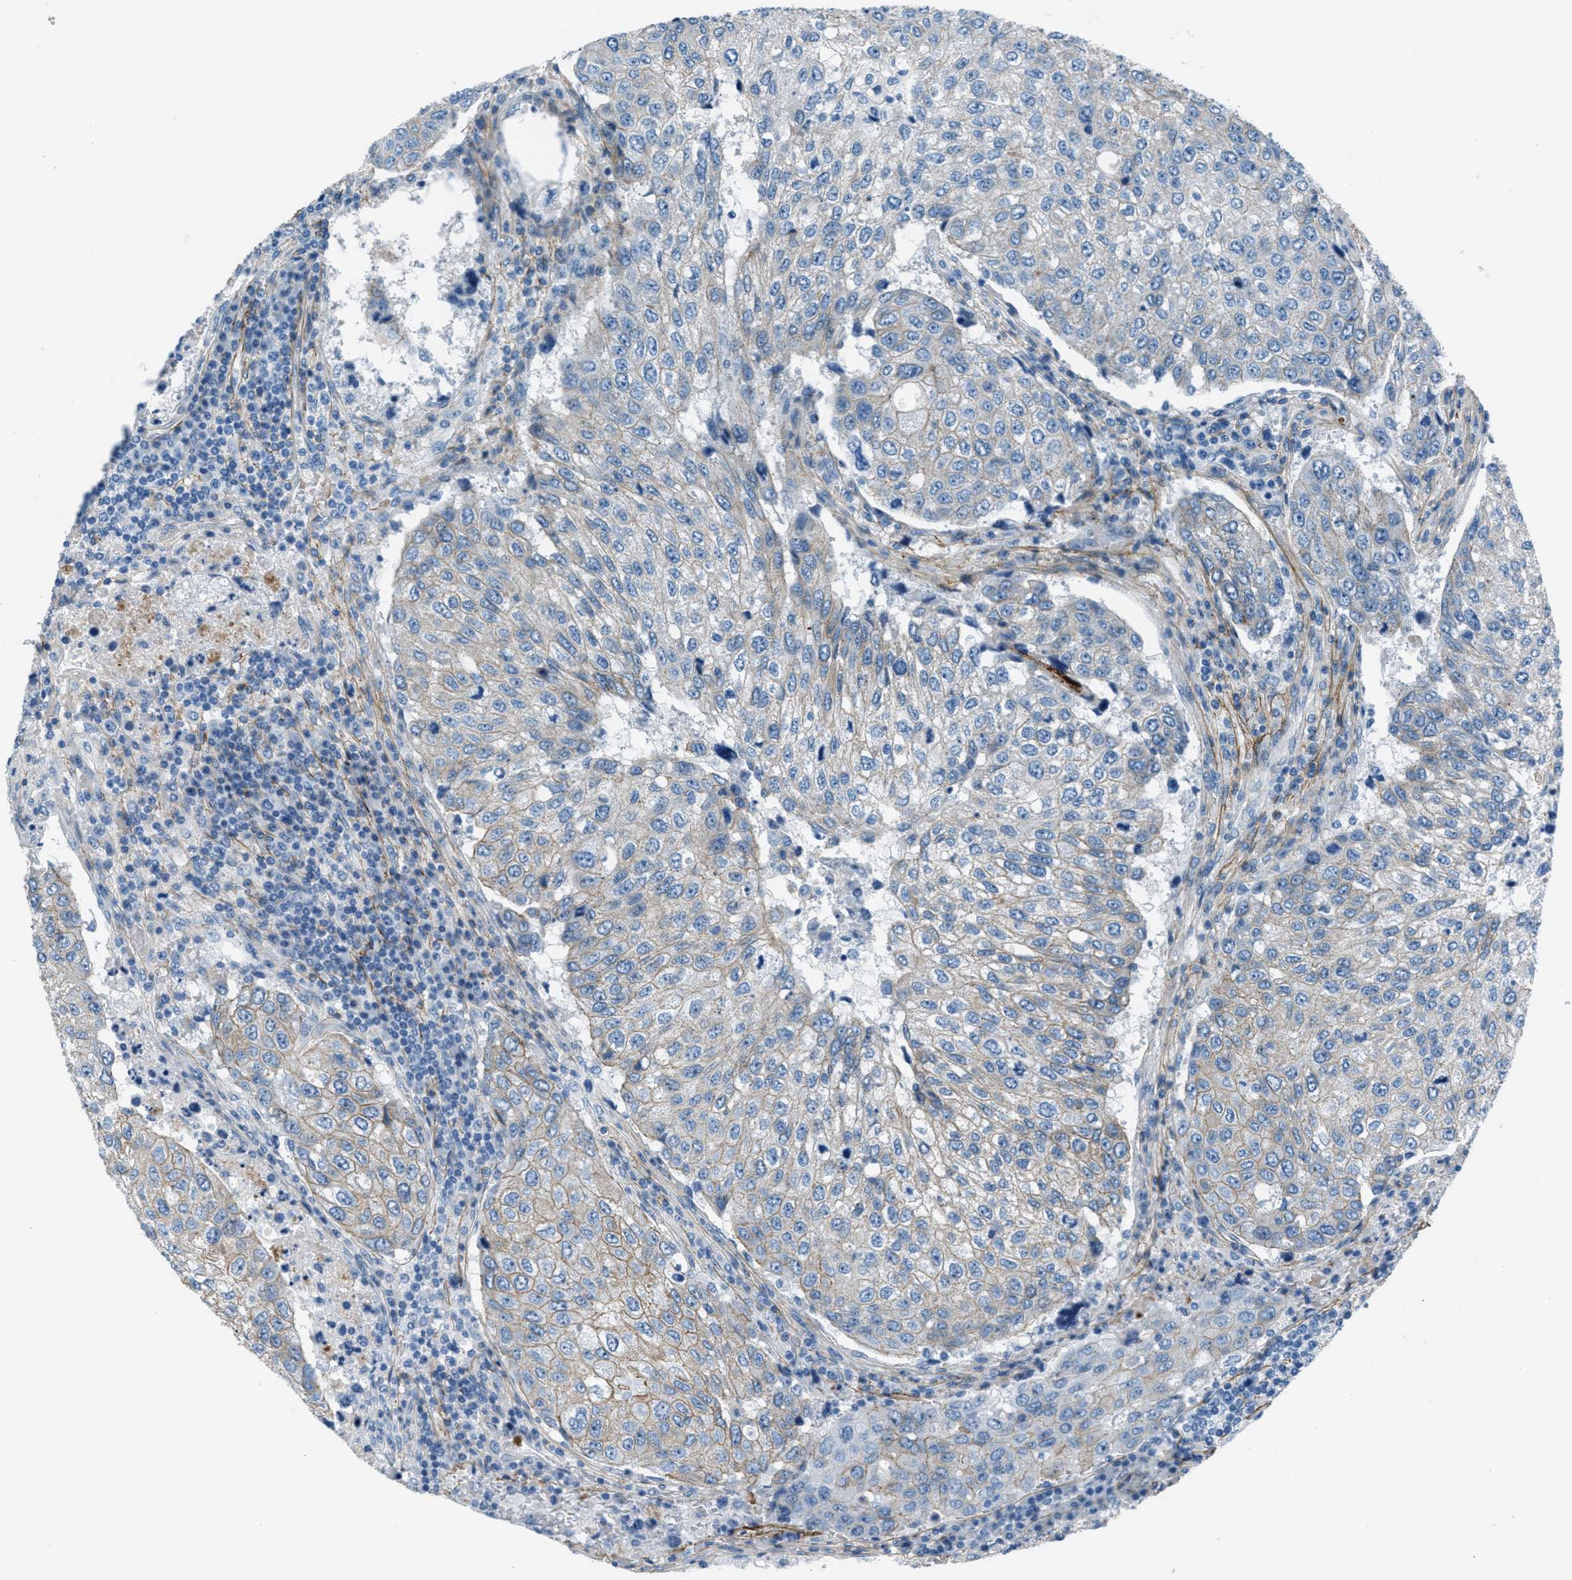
{"staining": {"intensity": "weak", "quantity": "<25%", "location": "cytoplasmic/membranous"}, "tissue": "urothelial cancer", "cell_type": "Tumor cells", "image_type": "cancer", "snomed": [{"axis": "morphology", "description": "Urothelial carcinoma, High grade"}, {"axis": "topography", "description": "Lymph node"}, {"axis": "topography", "description": "Urinary bladder"}], "caption": "High magnification brightfield microscopy of urothelial cancer stained with DAB (brown) and counterstained with hematoxylin (blue): tumor cells show no significant staining.", "gene": "FBN1", "patient": {"sex": "male", "age": 51}}